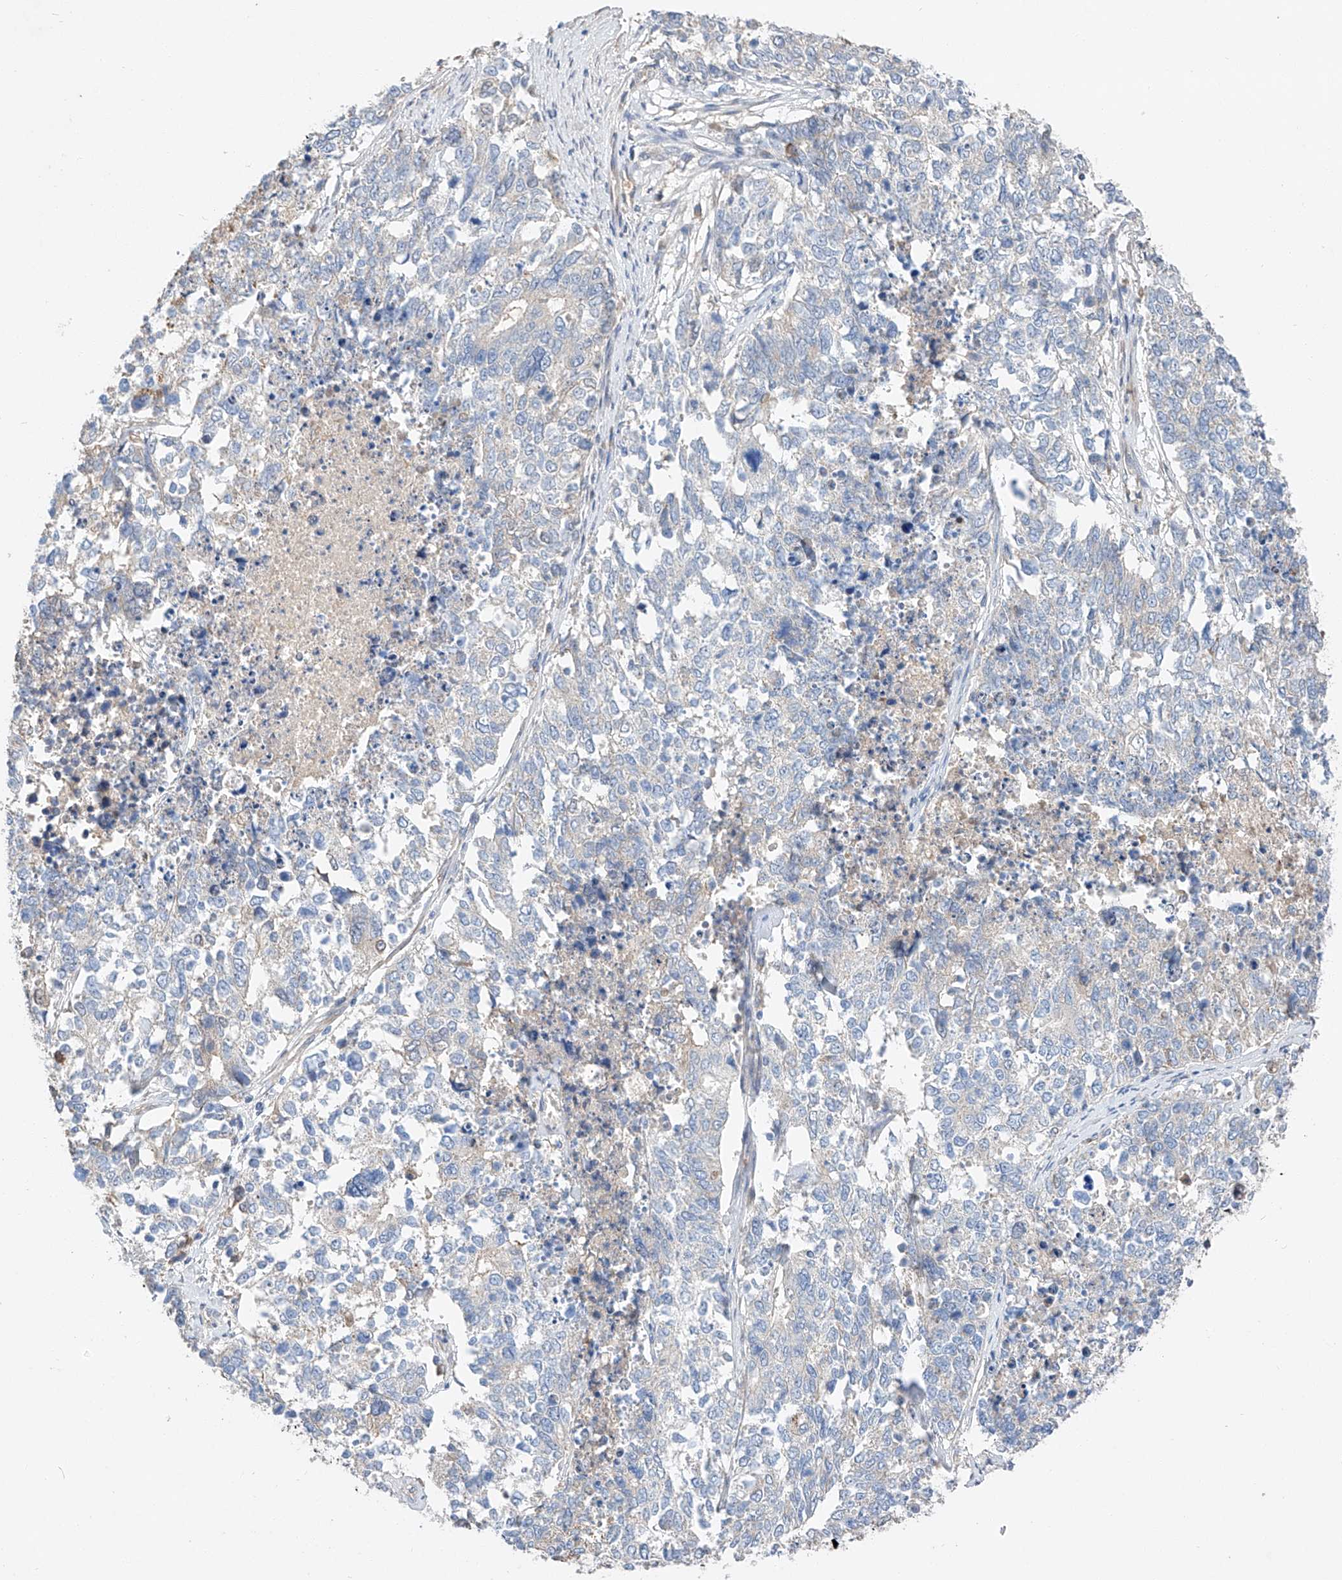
{"staining": {"intensity": "negative", "quantity": "none", "location": "none"}, "tissue": "cervical cancer", "cell_type": "Tumor cells", "image_type": "cancer", "snomed": [{"axis": "morphology", "description": "Squamous cell carcinoma, NOS"}, {"axis": "topography", "description": "Cervix"}], "caption": "This is a image of immunohistochemistry (IHC) staining of squamous cell carcinoma (cervical), which shows no staining in tumor cells.", "gene": "RUSC1", "patient": {"sex": "female", "age": 63}}